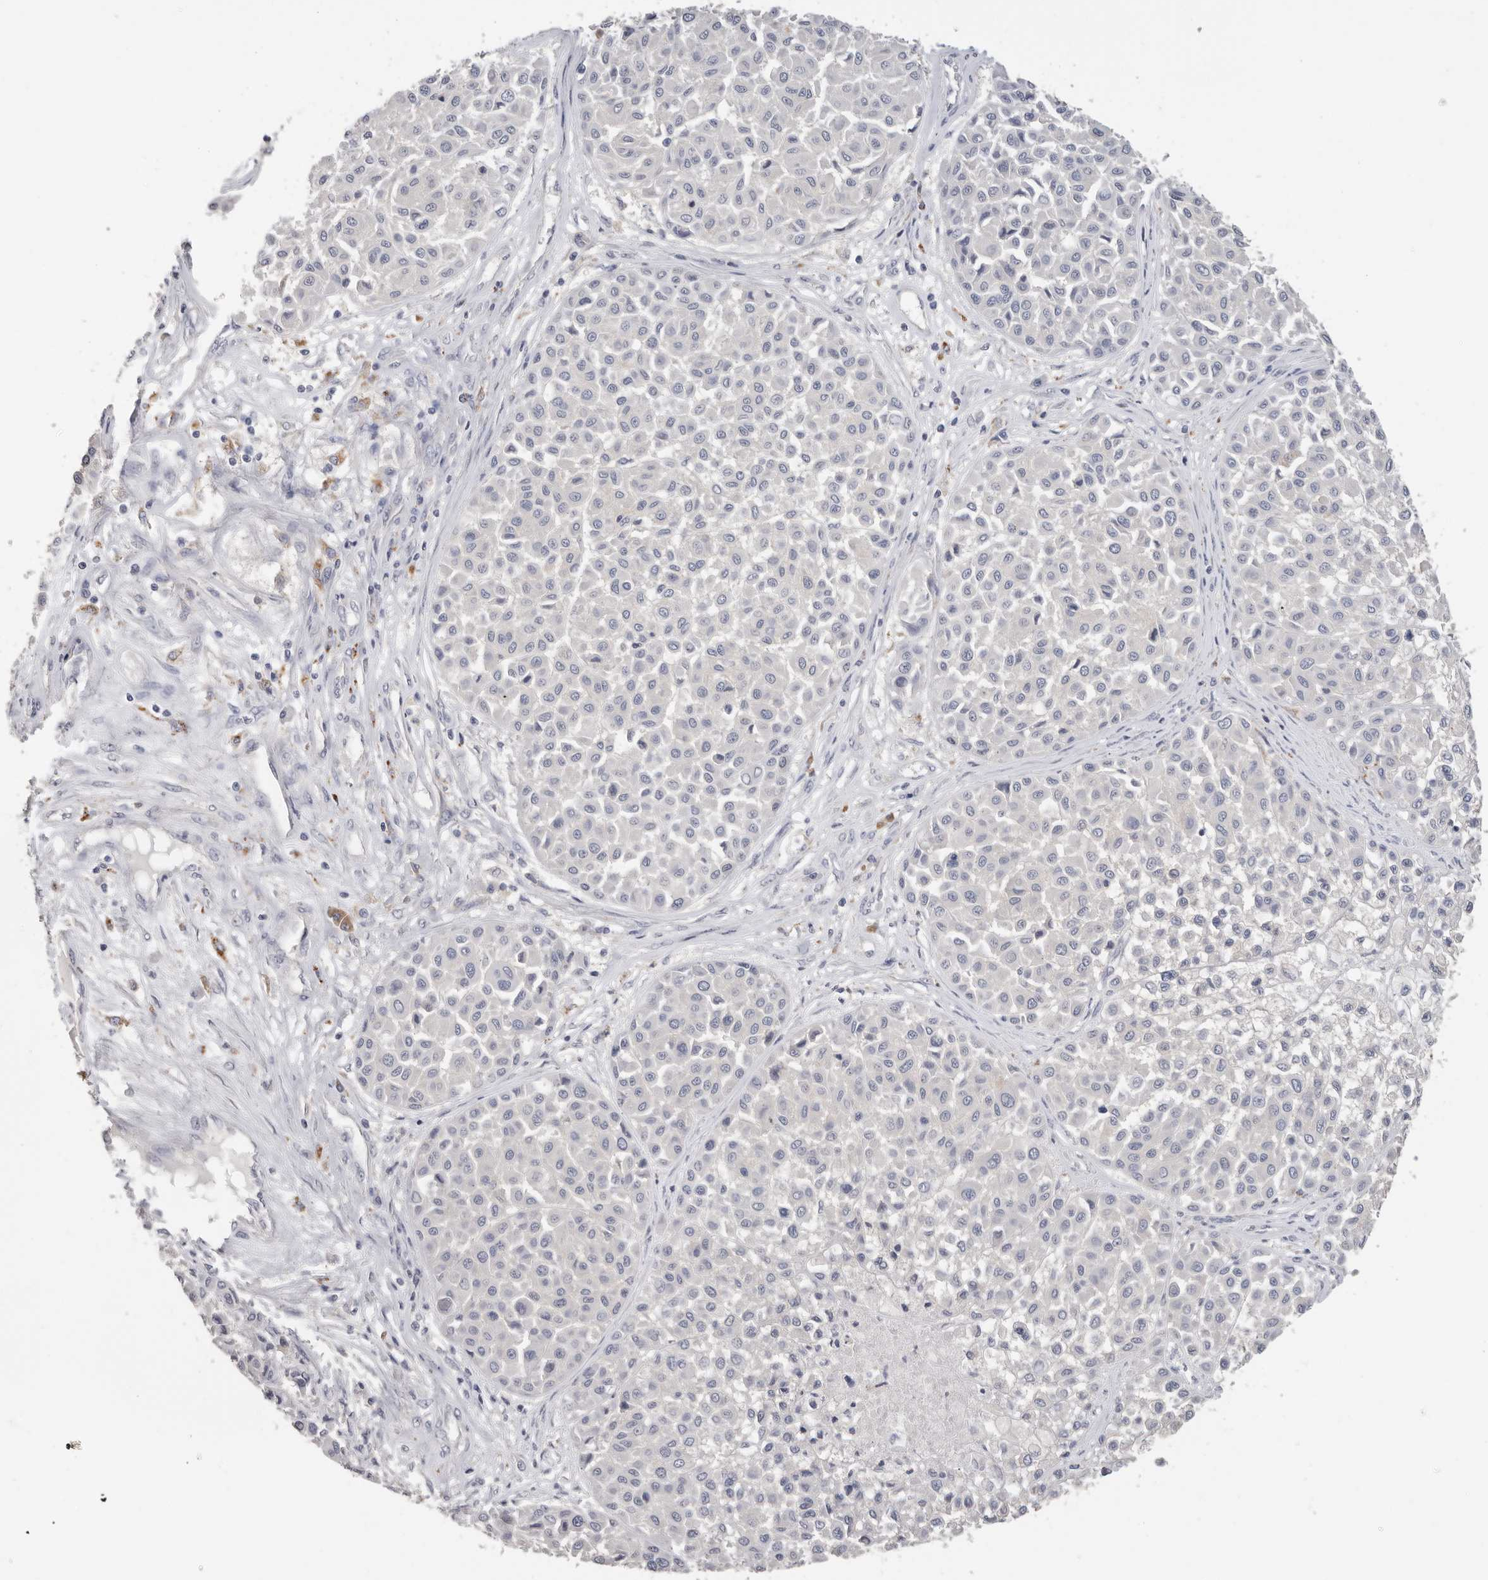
{"staining": {"intensity": "negative", "quantity": "none", "location": "none"}, "tissue": "melanoma", "cell_type": "Tumor cells", "image_type": "cancer", "snomed": [{"axis": "morphology", "description": "Malignant melanoma, Metastatic site"}, {"axis": "topography", "description": "Soft tissue"}], "caption": "Immunohistochemical staining of human melanoma displays no significant expression in tumor cells. (Brightfield microscopy of DAB immunohistochemistry at high magnification).", "gene": "WDTC1", "patient": {"sex": "male", "age": 41}}